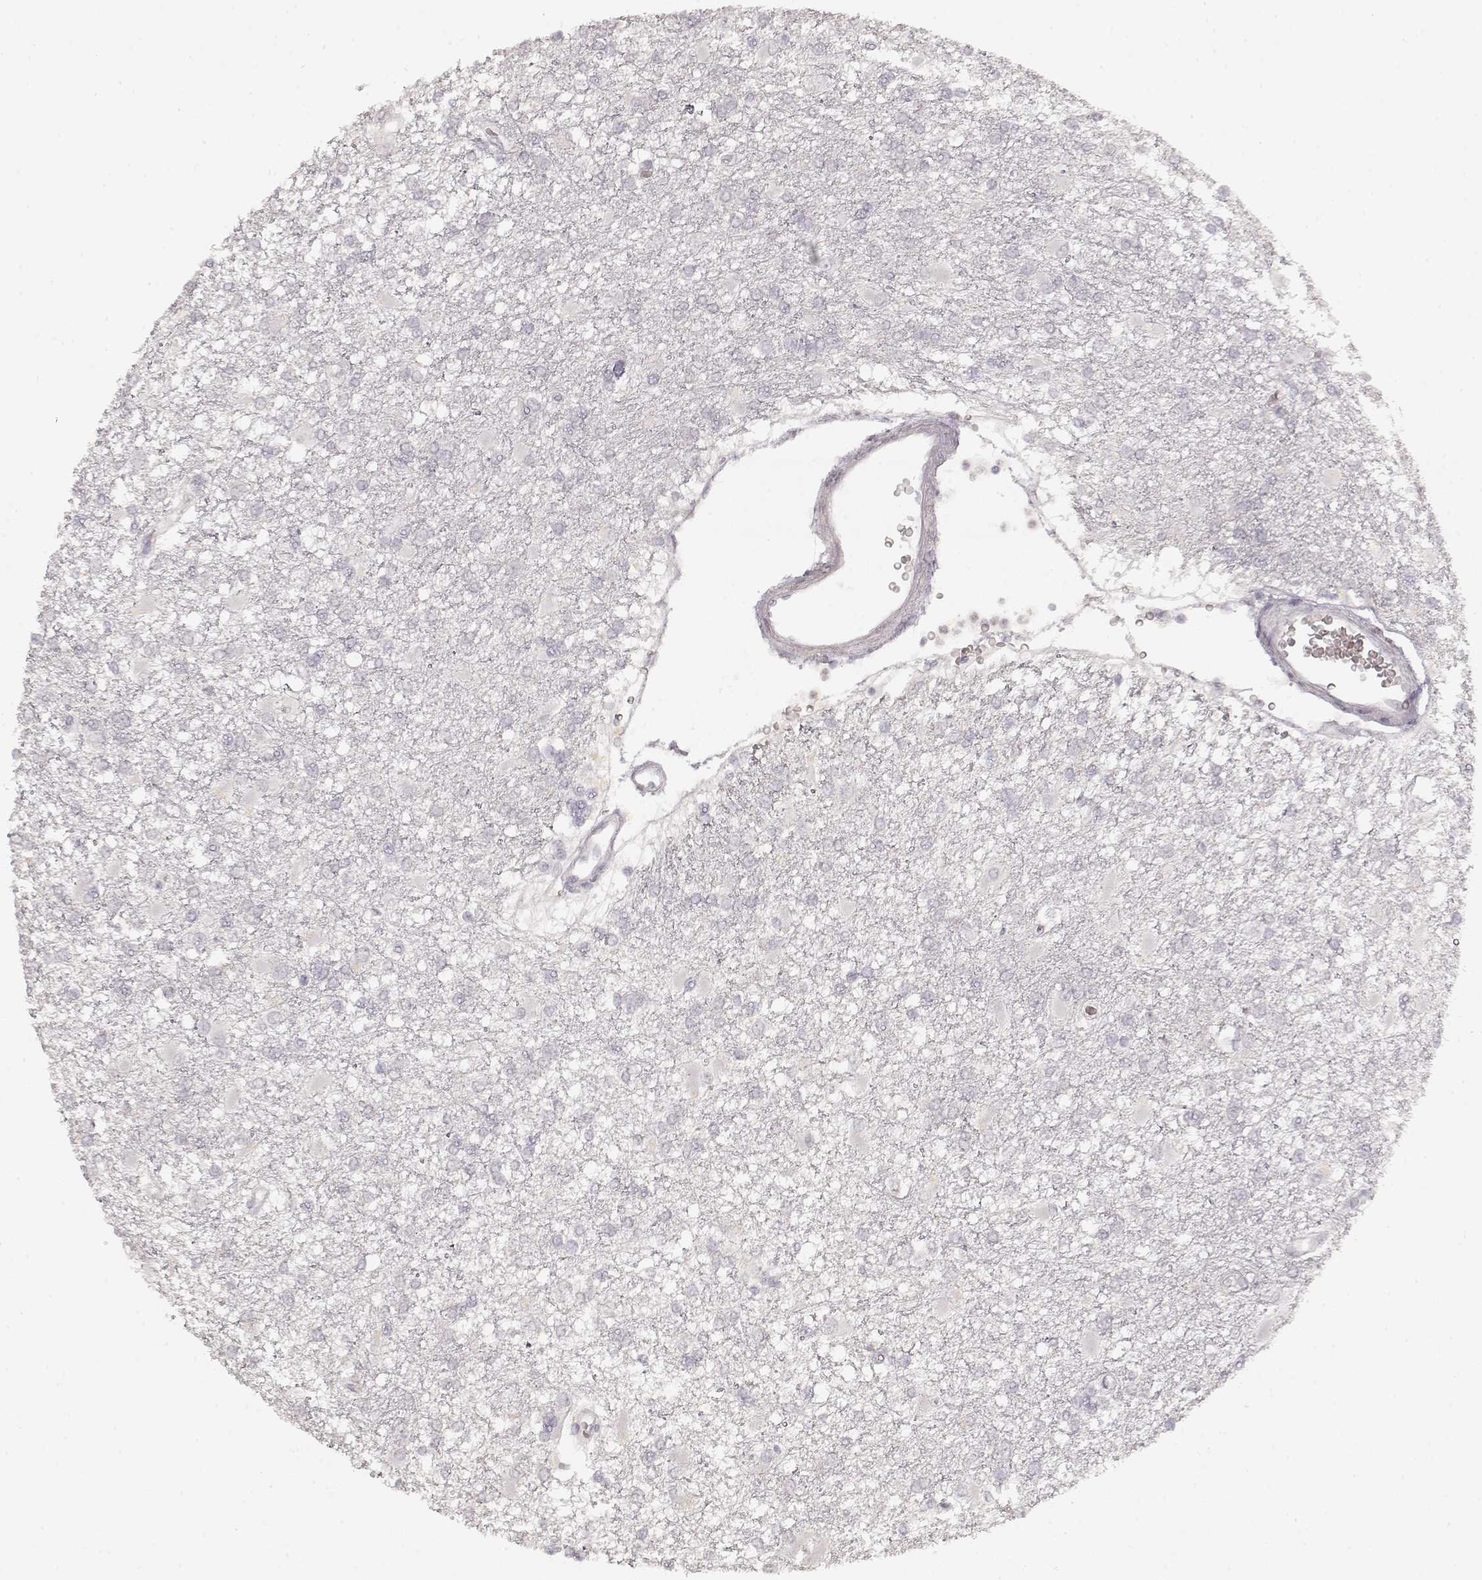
{"staining": {"intensity": "negative", "quantity": "none", "location": "none"}, "tissue": "glioma", "cell_type": "Tumor cells", "image_type": "cancer", "snomed": [{"axis": "morphology", "description": "Glioma, malignant, High grade"}, {"axis": "topography", "description": "Cerebral cortex"}], "caption": "Immunohistochemistry (IHC) image of human glioma stained for a protein (brown), which reveals no expression in tumor cells.", "gene": "LAMC2", "patient": {"sex": "male", "age": 79}}